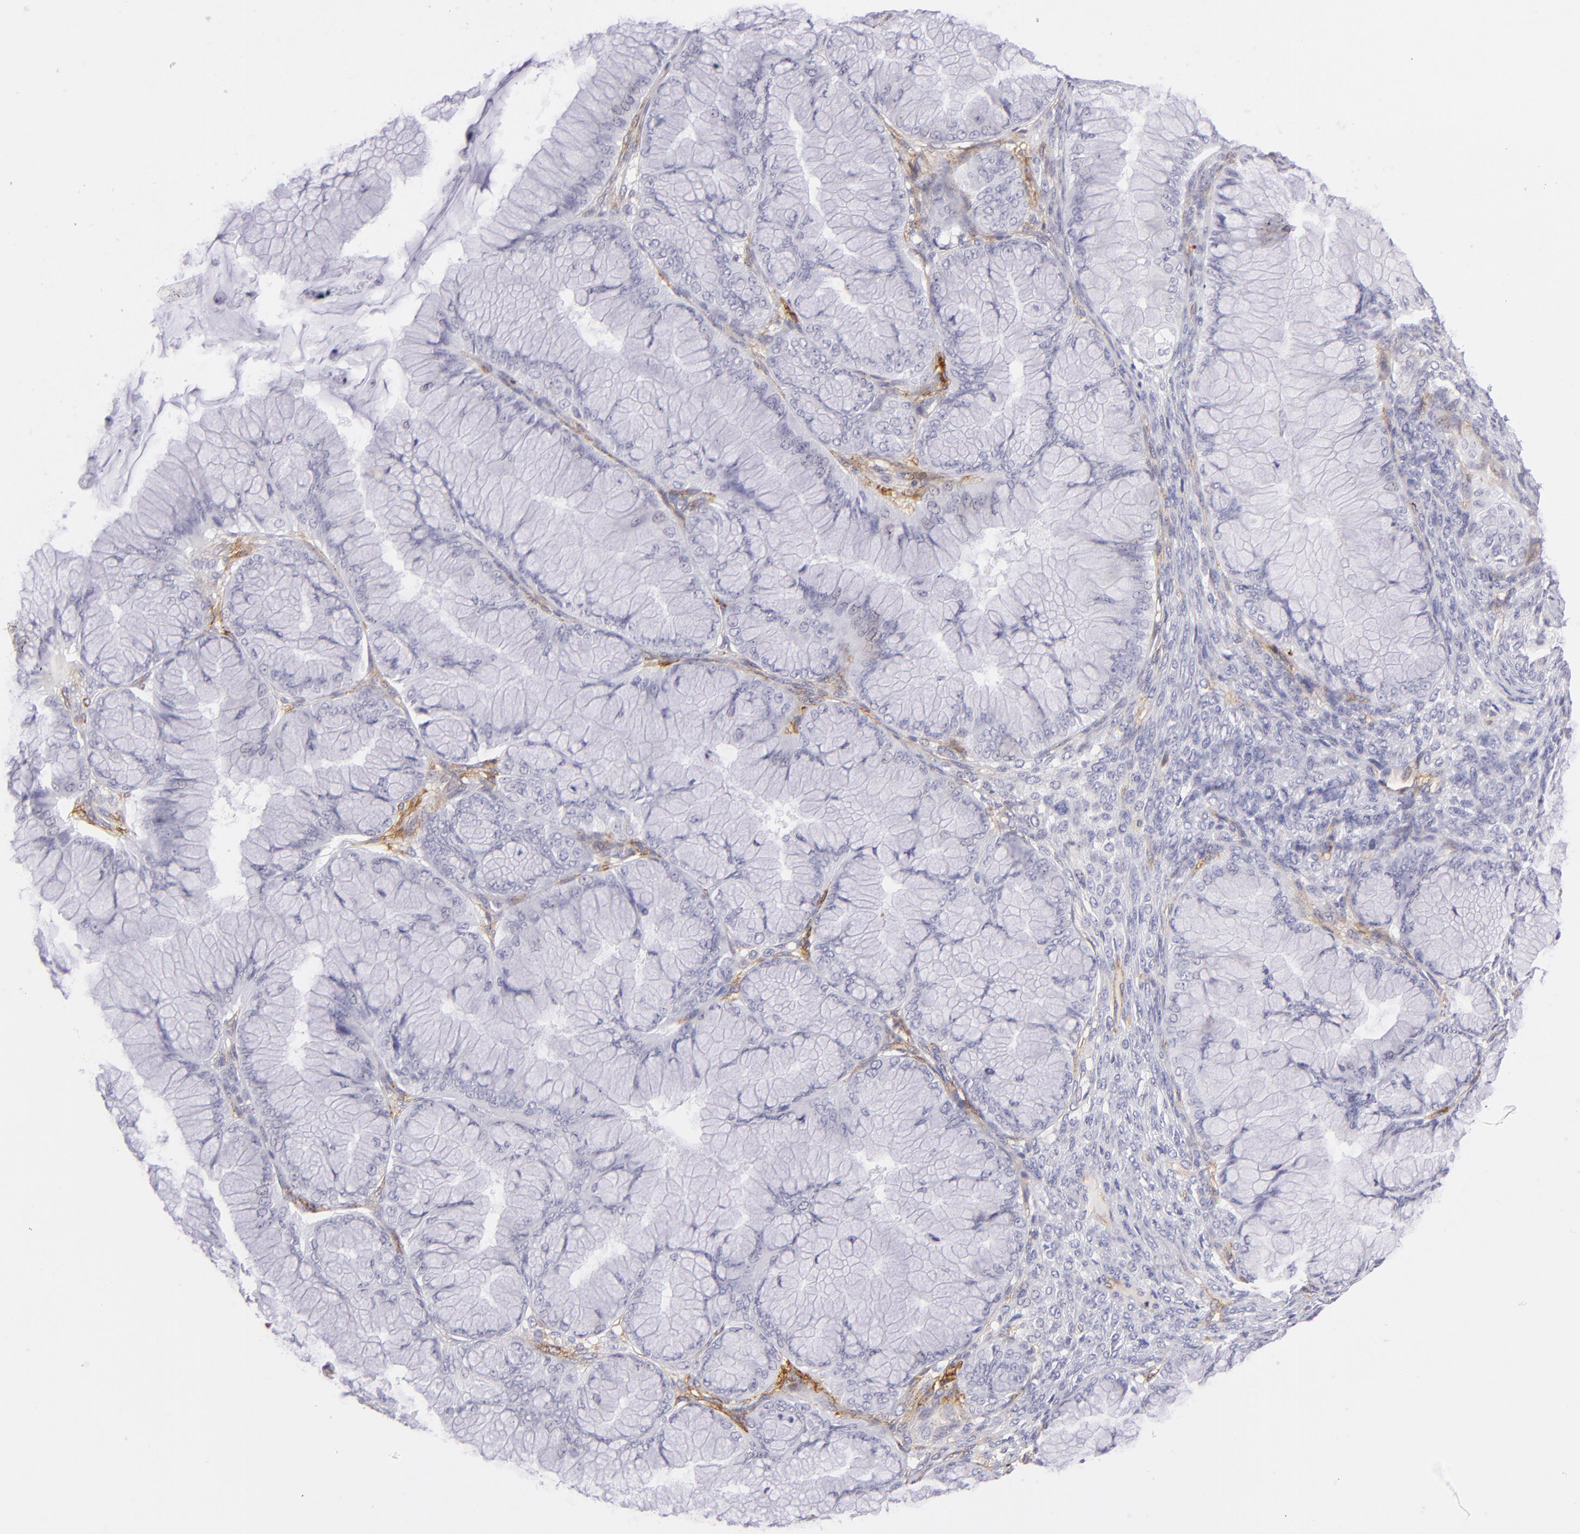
{"staining": {"intensity": "negative", "quantity": "none", "location": "none"}, "tissue": "ovarian cancer", "cell_type": "Tumor cells", "image_type": "cancer", "snomed": [{"axis": "morphology", "description": "Cystadenocarcinoma, mucinous, NOS"}, {"axis": "topography", "description": "Ovary"}], "caption": "This is an immunohistochemistry (IHC) micrograph of human ovarian cancer. There is no staining in tumor cells.", "gene": "THBD", "patient": {"sex": "female", "age": 63}}